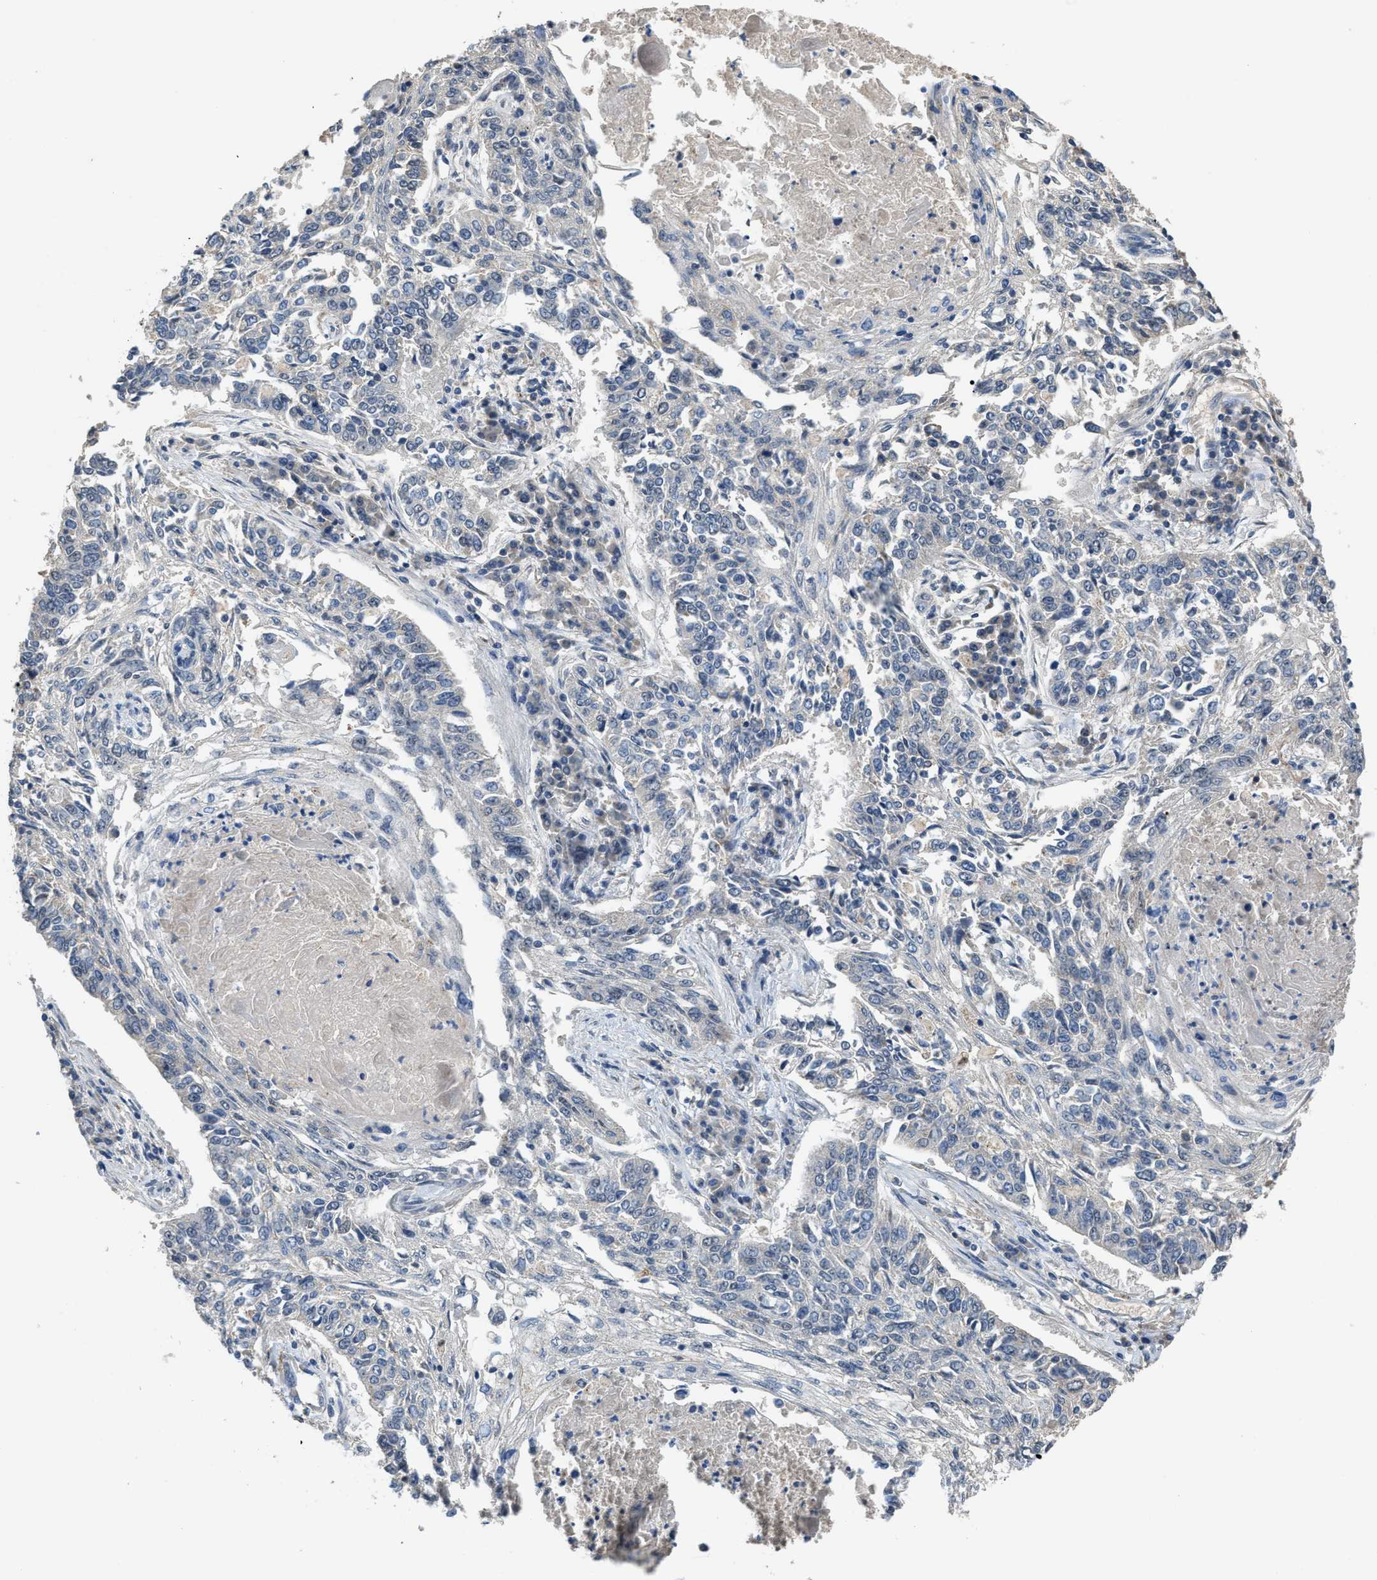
{"staining": {"intensity": "negative", "quantity": "none", "location": "none"}, "tissue": "lung cancer", "cell_type": "Tumor cells", "image_type": "cancer", "snomed": [{"axis": "morphology", "description": "Normal tissue, NOS"}, {"axis": "morphology", "description": "Squamous cell carcinoma, NOS"}, {"axis": "topography", "description": "Cartilage tissue"}, {"axis": "topography", "description": "Bronchus"}, {"axis": "topography", "description": "Lung"}], "caption": "Squamous cell carcinoma (lung) was stained to show a protein in brown. There is no significant positivity in tumor cells. Nuclei are stained in blue.", "gene": "ZNF783", "patient": {"sex": "female", "age": 49}}